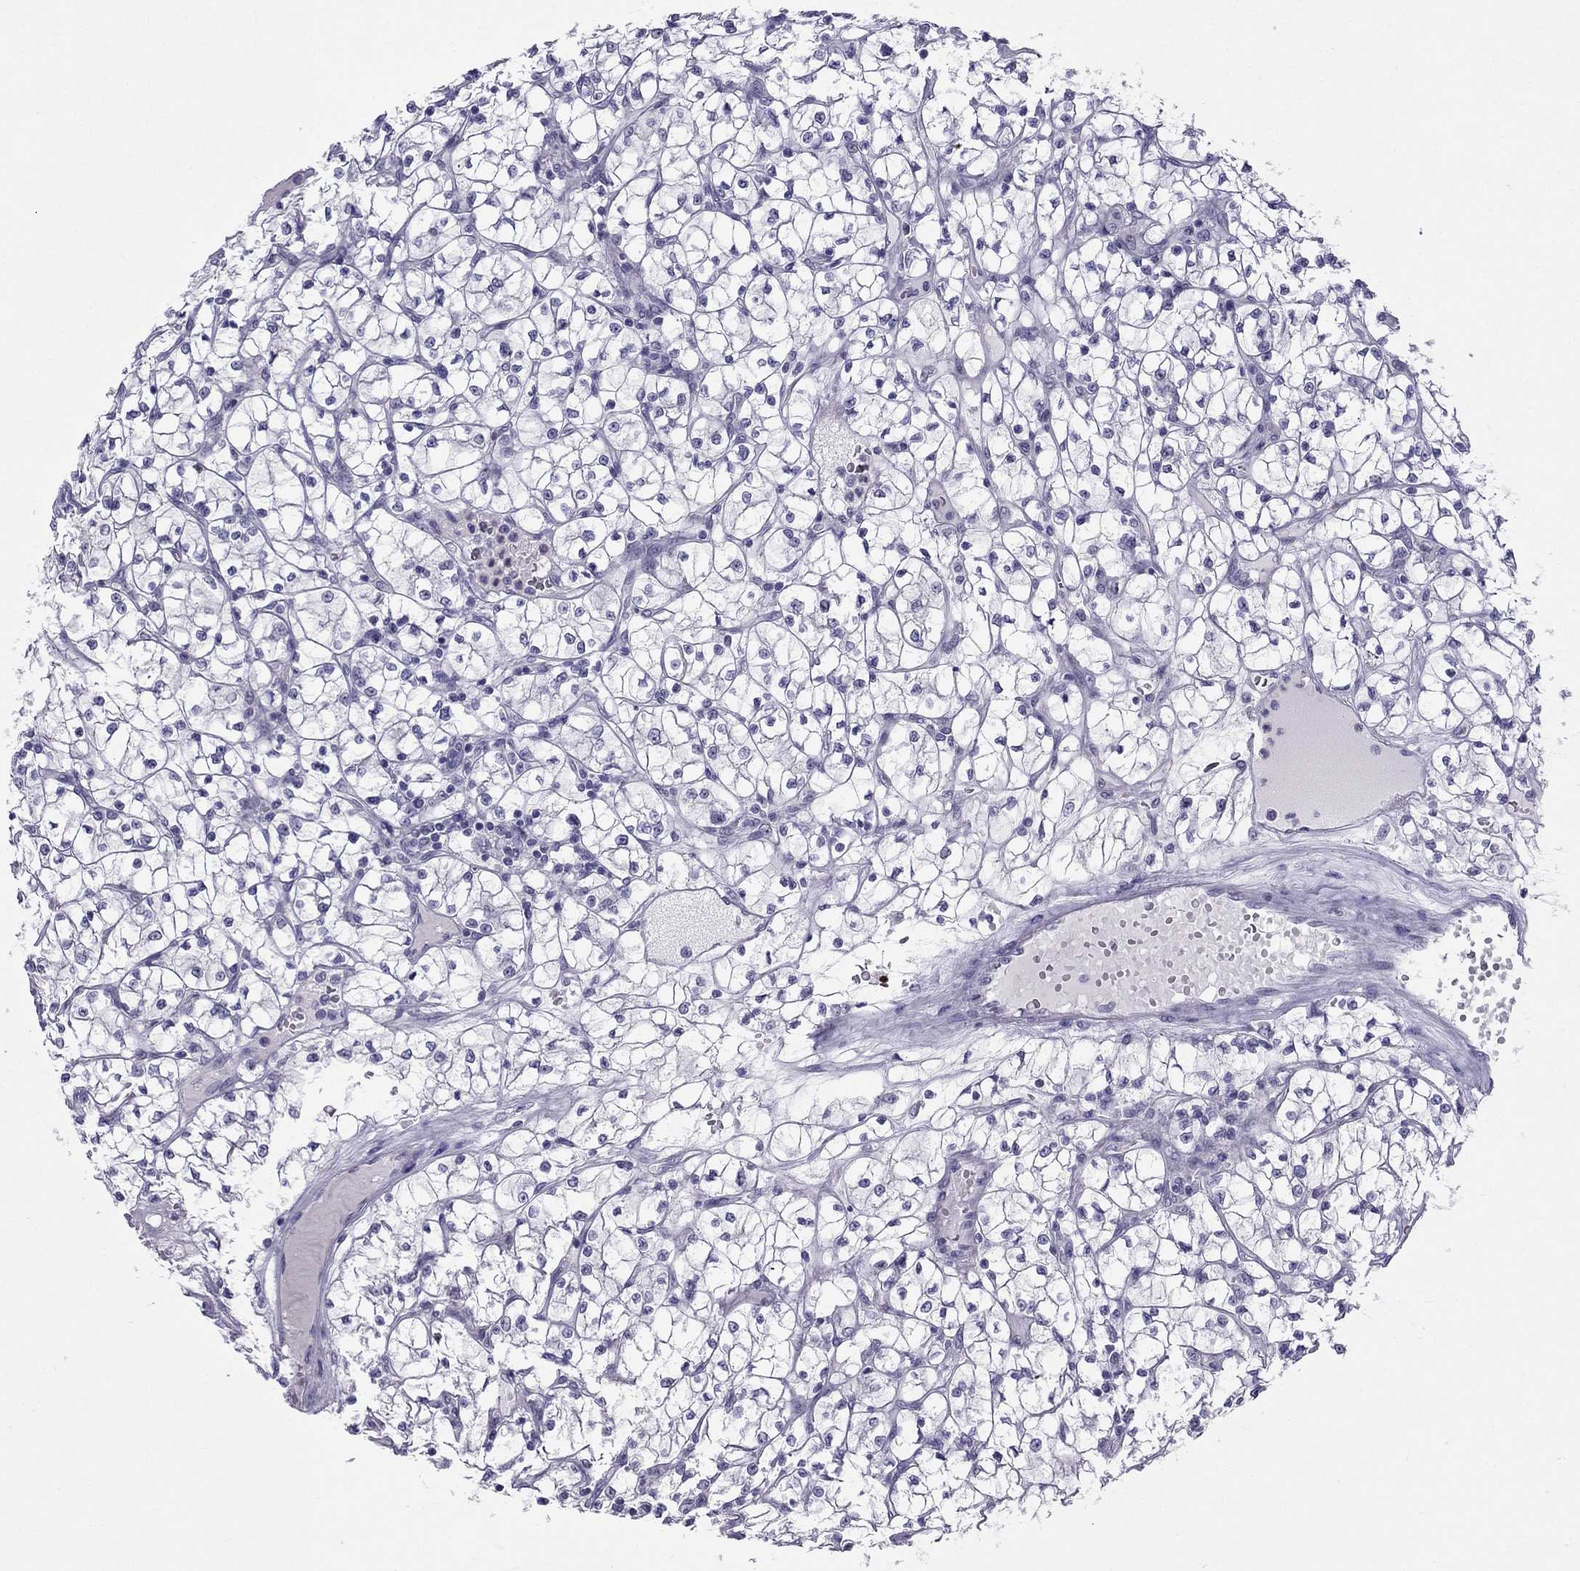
{"staining": {"intensity": "negative", "quantity": "none", "location": "none"}, "tissue": "renal cancer", "cell_type": "Tumor cells", "image_type": "cancer", "snomed": [{"axis": "morphology", "description": "Adenocarcinoma, NOS"}, {"axis": "topography", "description": "Kidney"}], "caption": "Immunohistochemical staining of renal cancer displays no significant expression in tumor cells. (Brightfield microscopy of DAB immunohistochemistry at high magnification).", "gene": "CROCC2", "patient": {"sex": "female", "age": 64}}